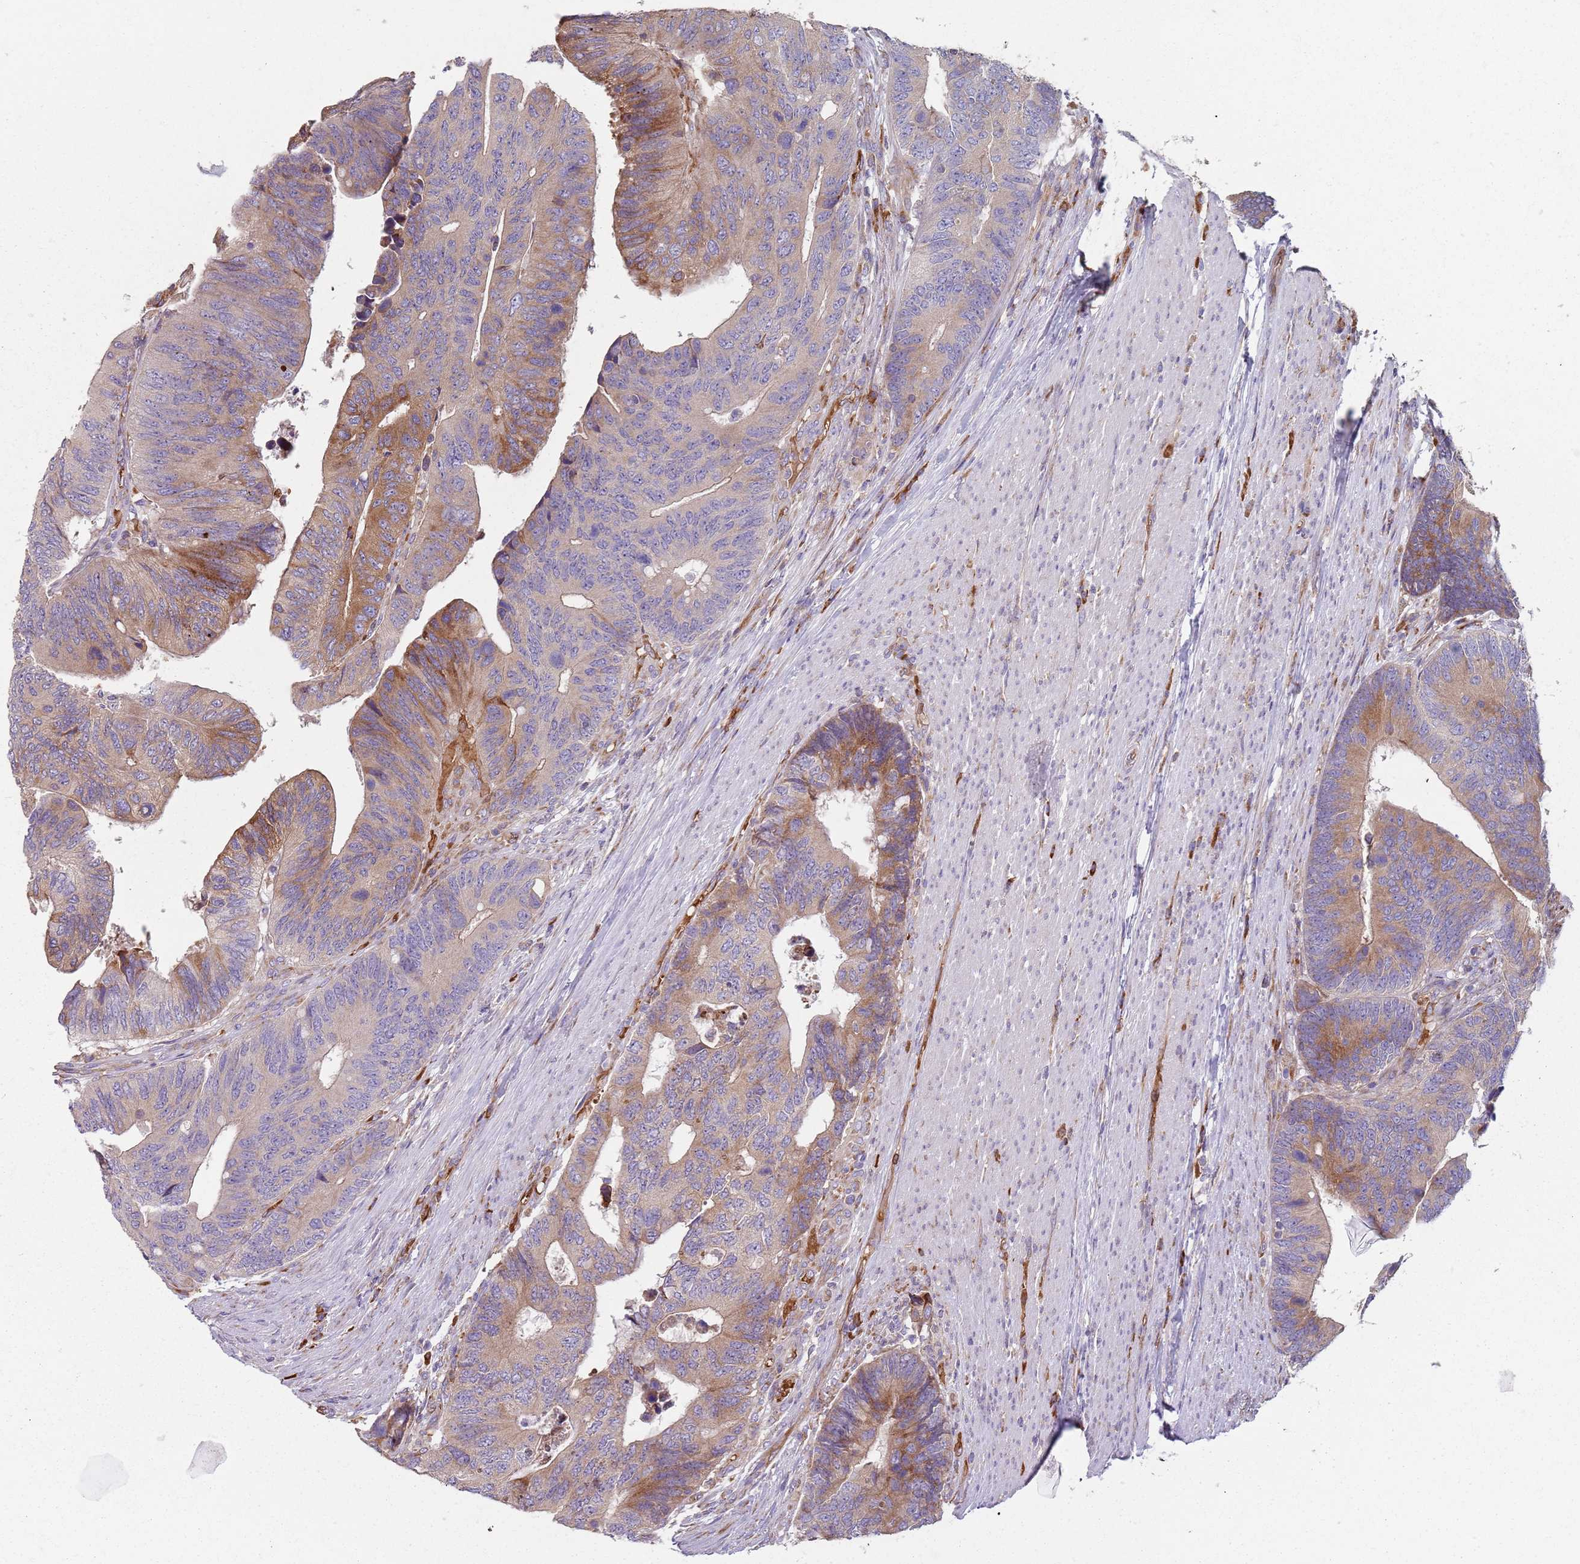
{"staining": {"intensity": "moderate", "quantity": "<25%", "location": "cytoplasmic/membranous"}, "tissue": "colorectal cancer", "cell_type": "Tumor cells", "image_type": "cancer", "snomed": [{"axis": "morphology", "description": "Adenocarcinoma, NOS"}, {"axis": "topography", "description": "Colon"}], "caption": "Immunohistochemical staining of human colorectal cancer shows low levels of moderate cytoplasmic/membranous positivity in approximately <25% of tumor cells.", "gene": "SPATA2", "patient": {"sex": "male", "age": 87}}